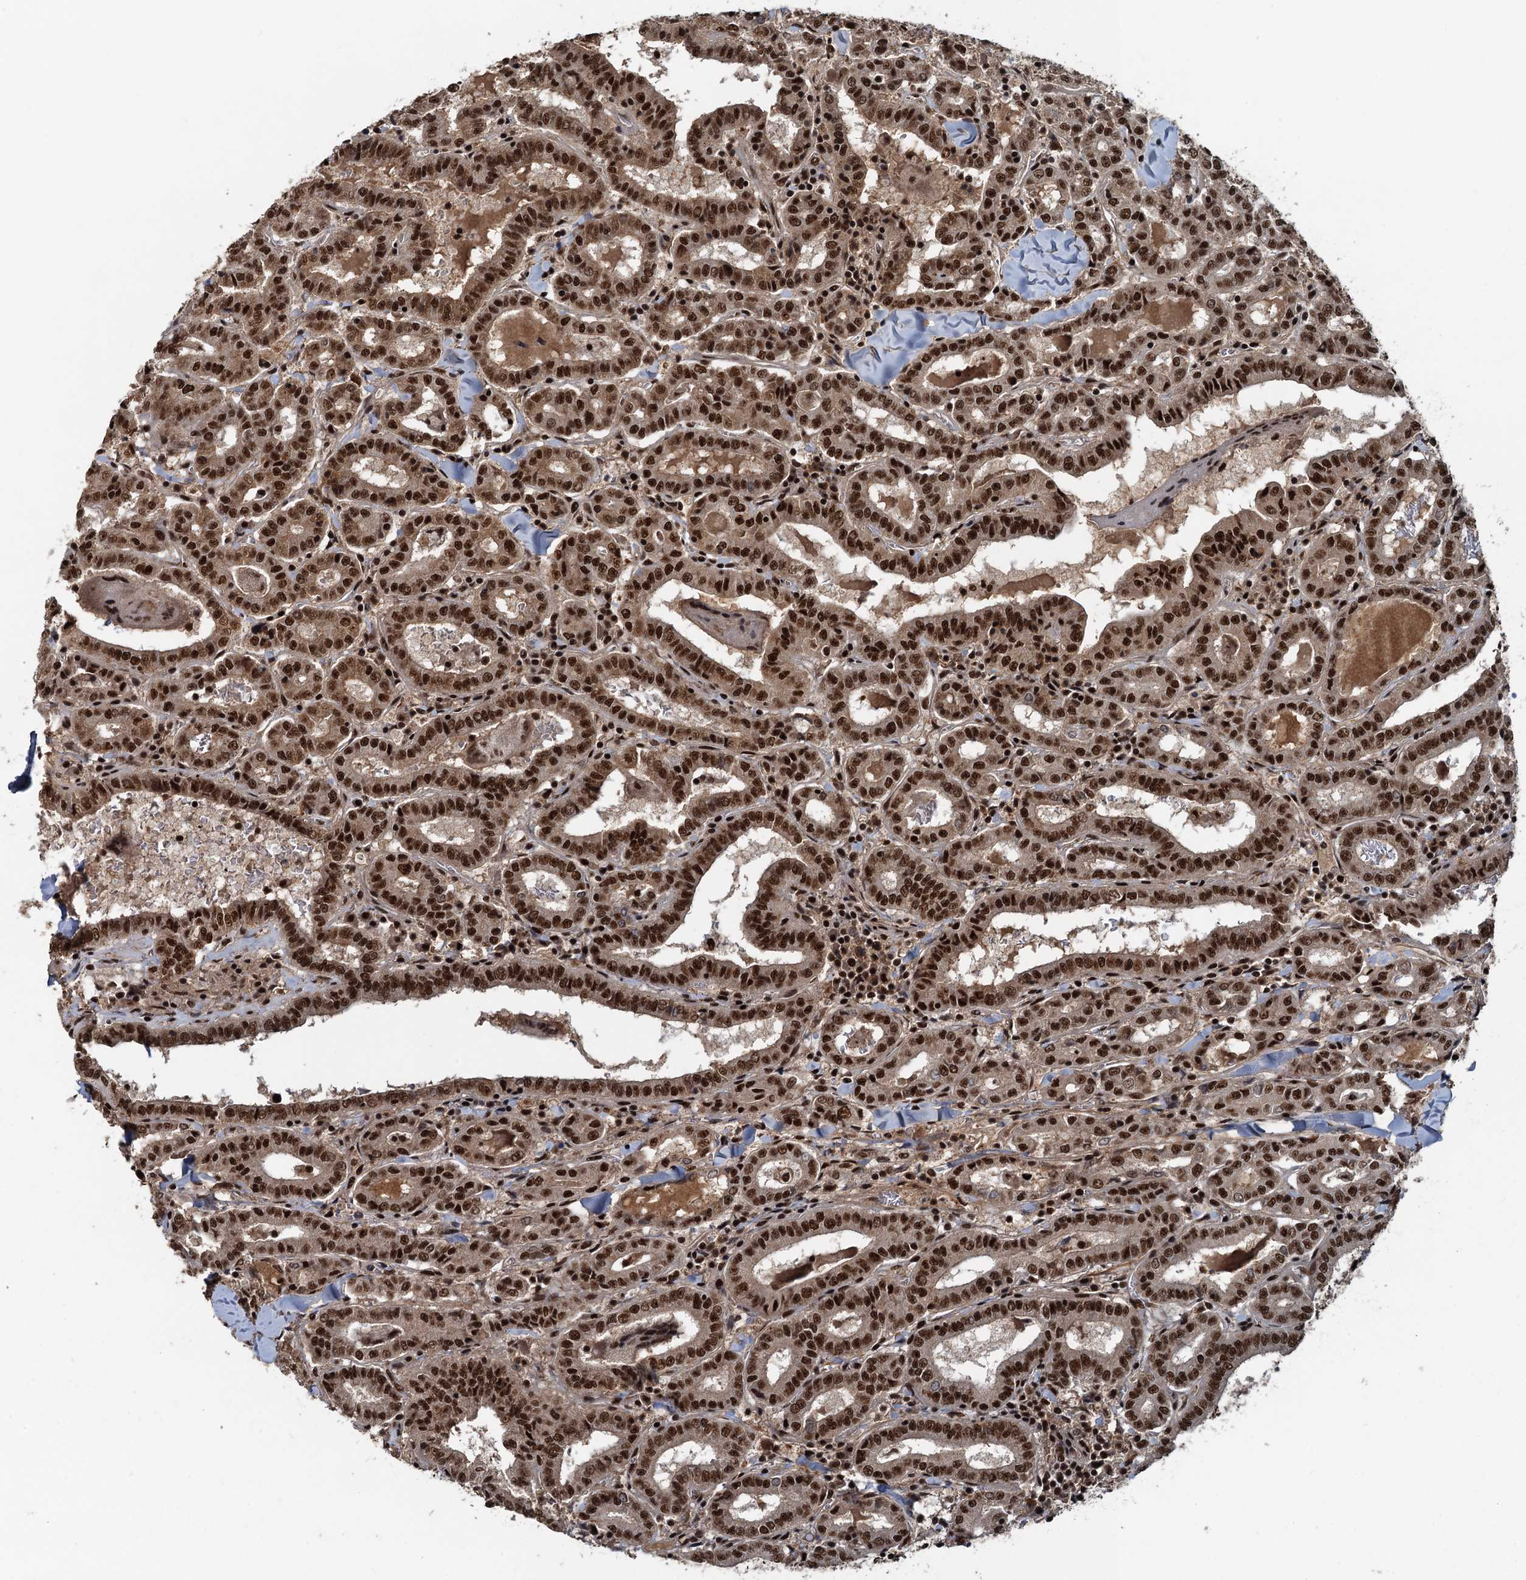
{"staining": {"intensity": "moderate", "quantity": ">75%", "location": "nuclear"}, "tissue": "thyroid cancer", "cell_type": "Tumor cells", "image_type": "cancer", "snomed": [{"axis": "morphology", "description": "Papillary adenocarcinoma, NOS"}, {"axis": "topography", "description": "Thyroid gland"}], "caption": "Protein staining displays moderate nuclear expression in about >75% of tumor cells in thyroid cancer.", "gene": "ZC3H18", "patient": {"sex": "female", "age": 72}}